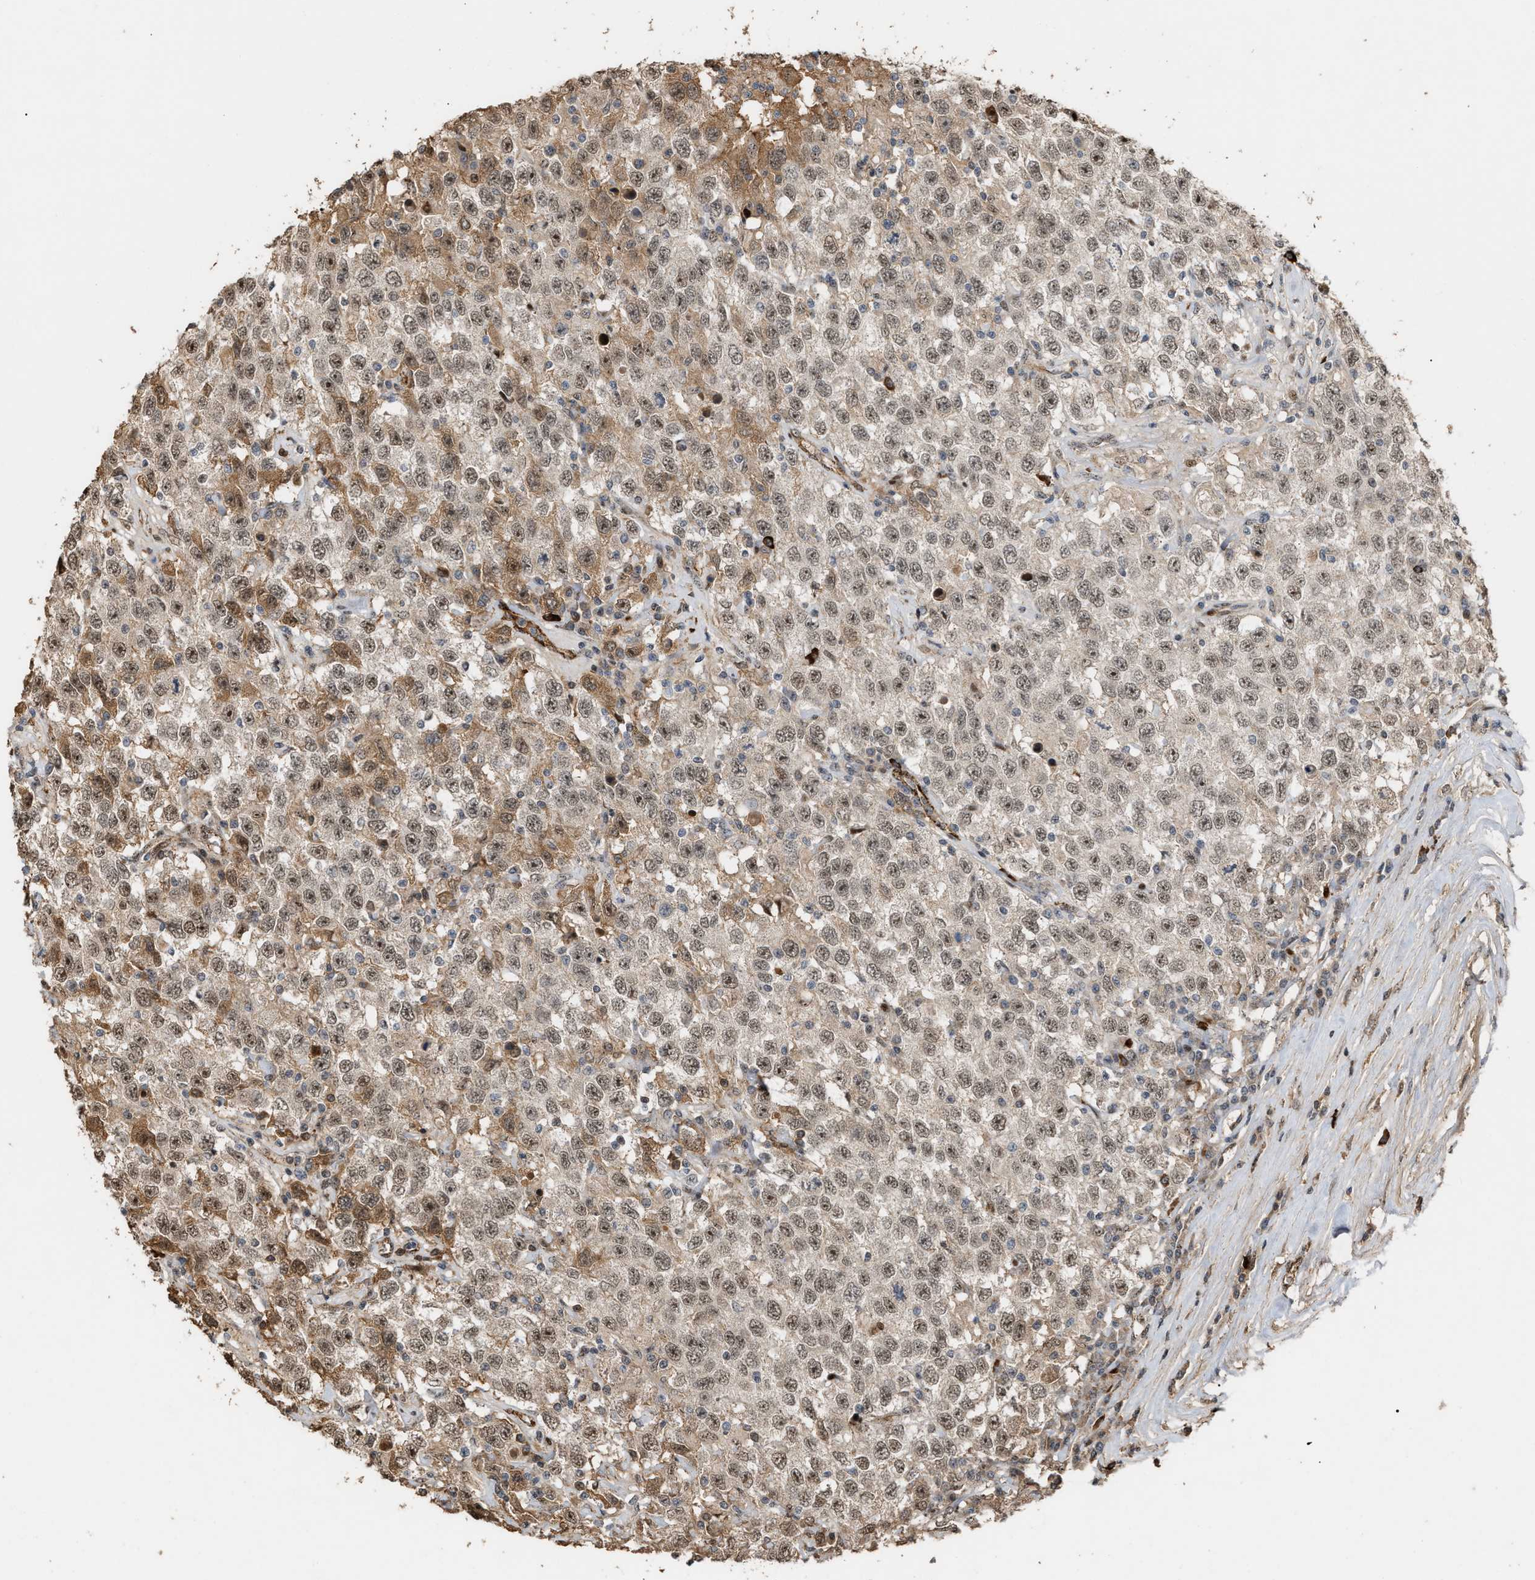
{"staining": {"intensity": "weak", "quantity": ">75%", "location": "nuclear"}, "tissue": "testis cancer", "cell_type": "Tumor cells", "image_type": "cancer", "snomed": [{"axis": "morphology", "description": "Seminoma, NOS"}, {"axis": "topography", "description": "Testis"}], "caption": "This image demonstrates testis cancer stained with IHC to label a protein in brown. The nuclear of tumor cells show weak positivity for the protein. Nuclei are counter-stained blue.", "gene": "ZFAND5", "patient": {"sex": "male", "age": 41}}